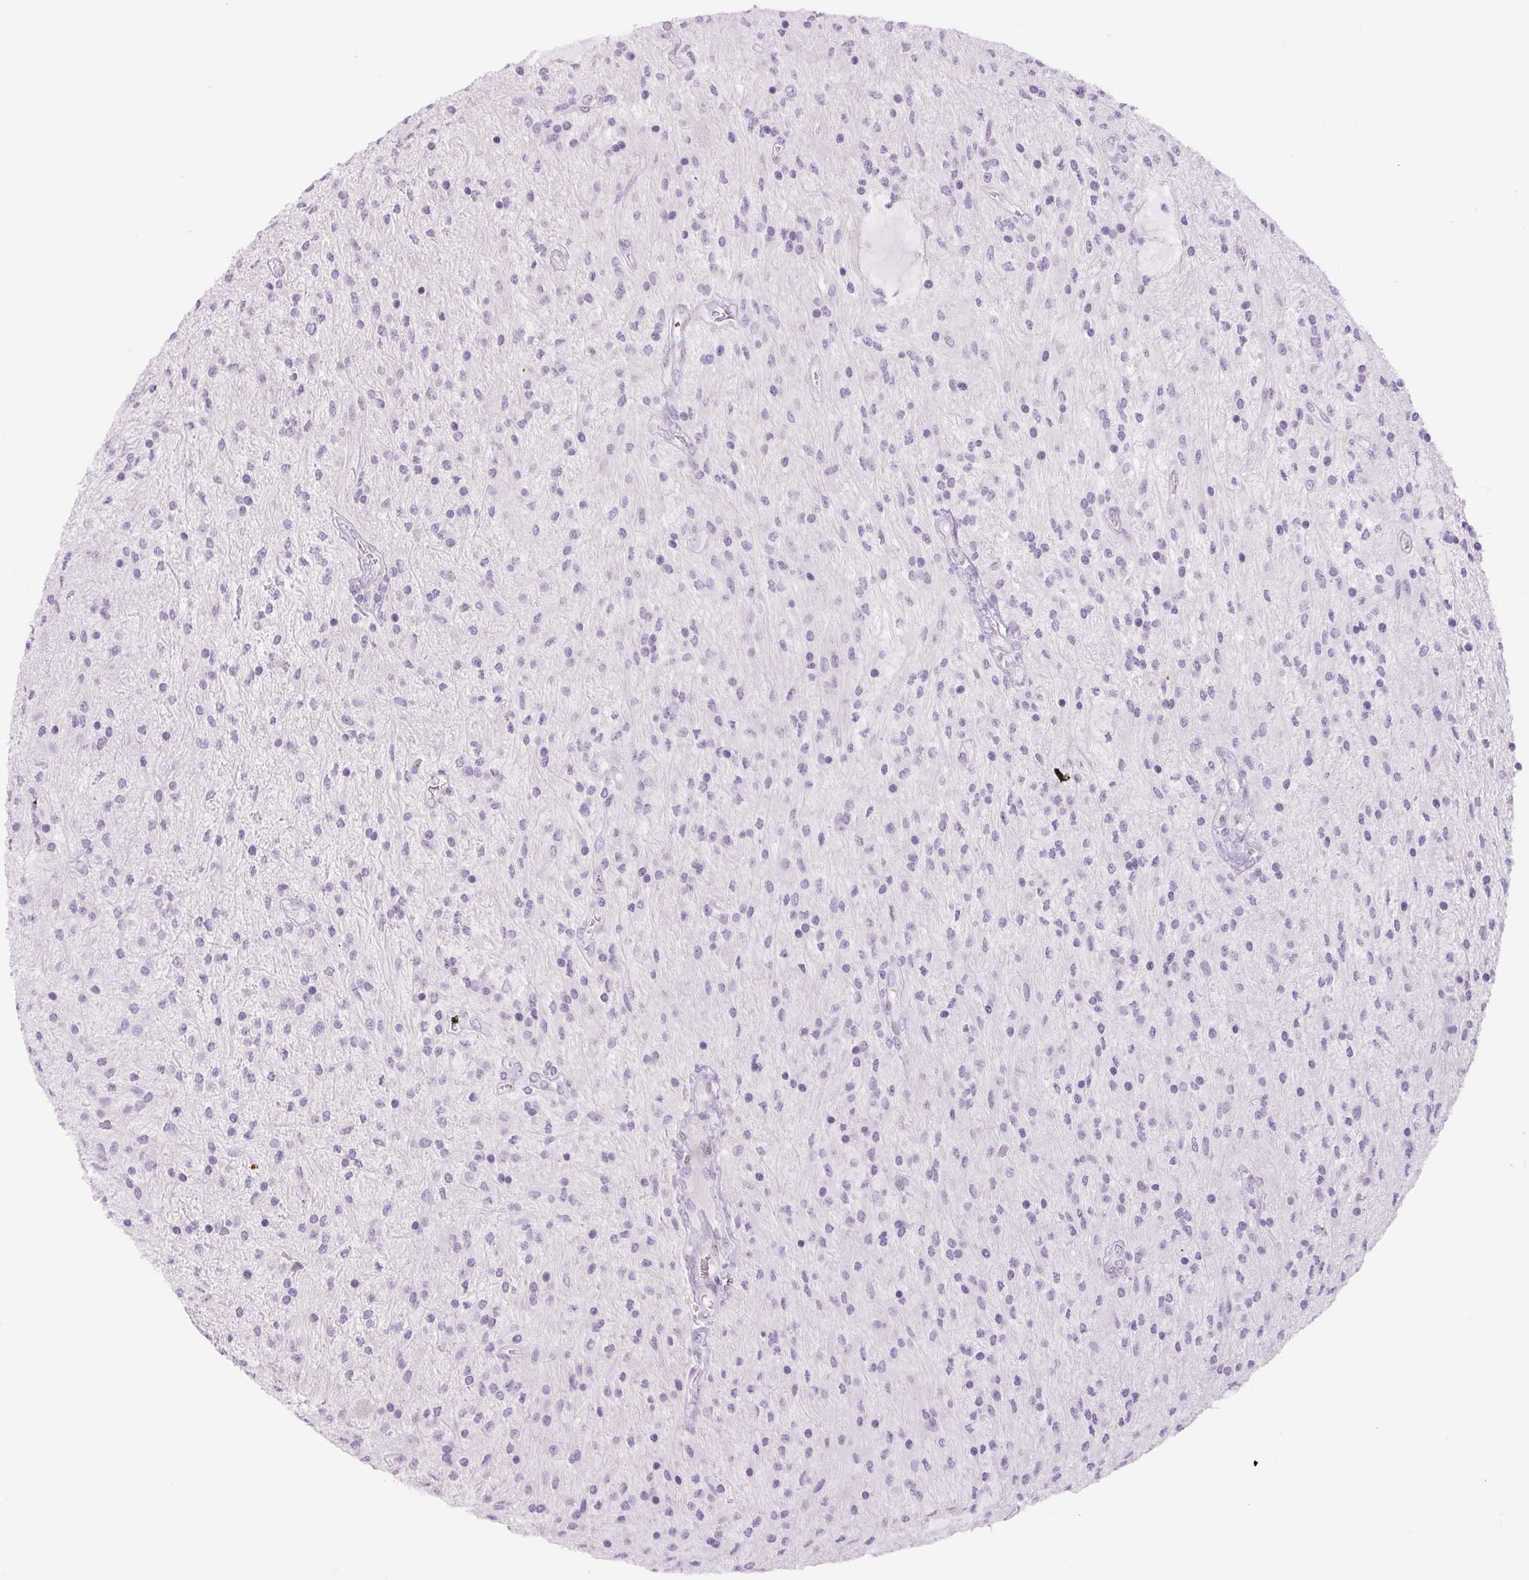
{"staining": {"intensity": "negative", "quantity": "none", "location": "none"}, "tissue": "glioma", "cell_type": "Tumor cells", "image_type": "cancer", "snomed": [{"axis": "morphology", "description": "Glioma, malignant, Low grade"}, {"axis": "topography", "description": "Cerebellum"}], "caption": "There is no significant staining in tumor cells of glioma.", "gene": "SIX1", "patient": {"sex": "female", "age": 14}}